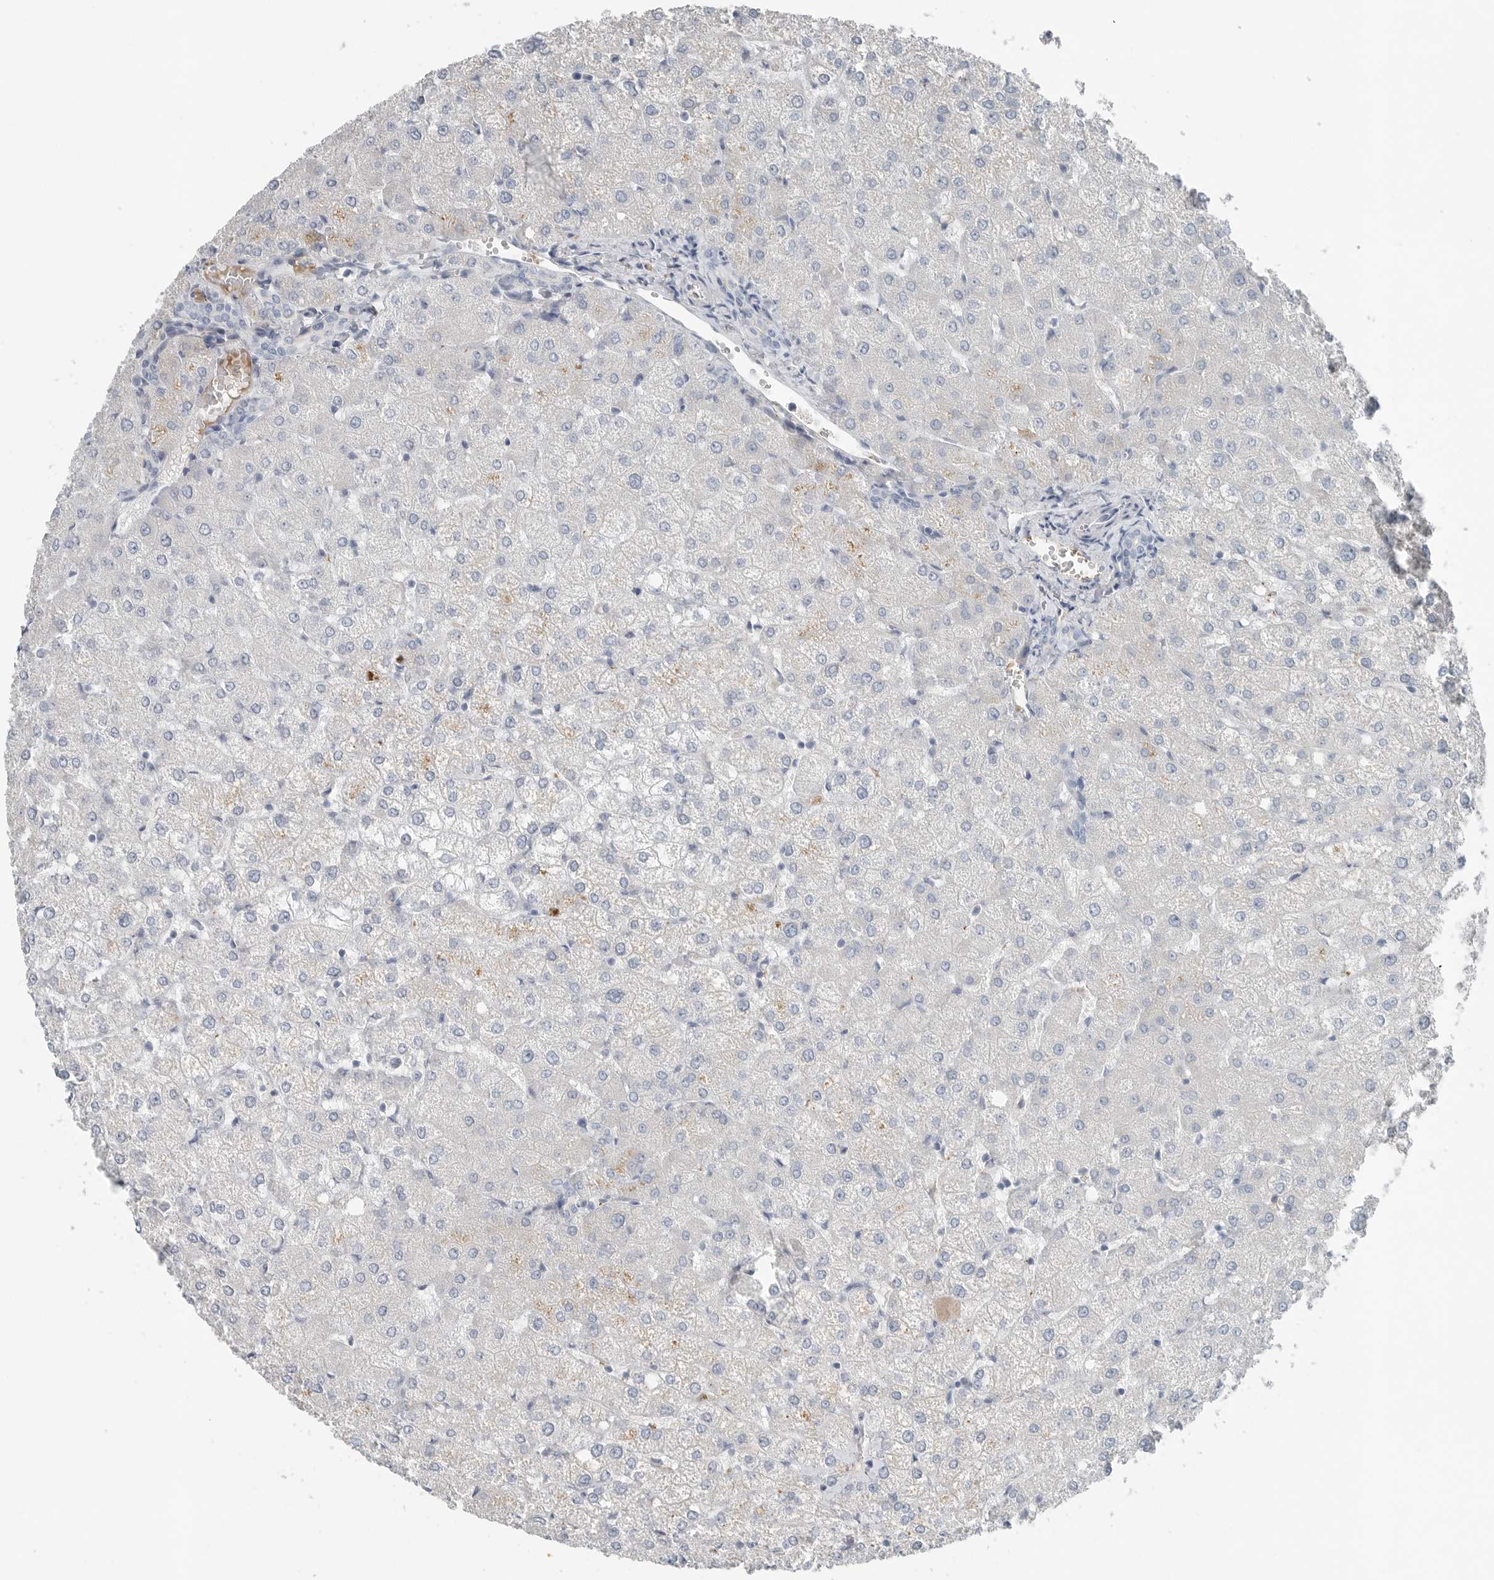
{"staining": {"intensity": "negative", "quantity": "none", "location": "none"}, "tissue": "liver", "cell_type": "Cholangiocytes", "image_type": "normal", "snomed": [{"axis": "morphology", "description": "Normal tissue, NOS"}, {"axis": "topography", "description": "Liver"}], "caption": "Micrograph shows no significant protein staining in cholangiocytes of unremarkable liver. (DAB (3,3'-diaminobenzidine) immunohistochemistry (IHC) with hematoxylin counter stain).", "gene": "SERPINB7", "patient": {"sex": "female", "age": 54}}